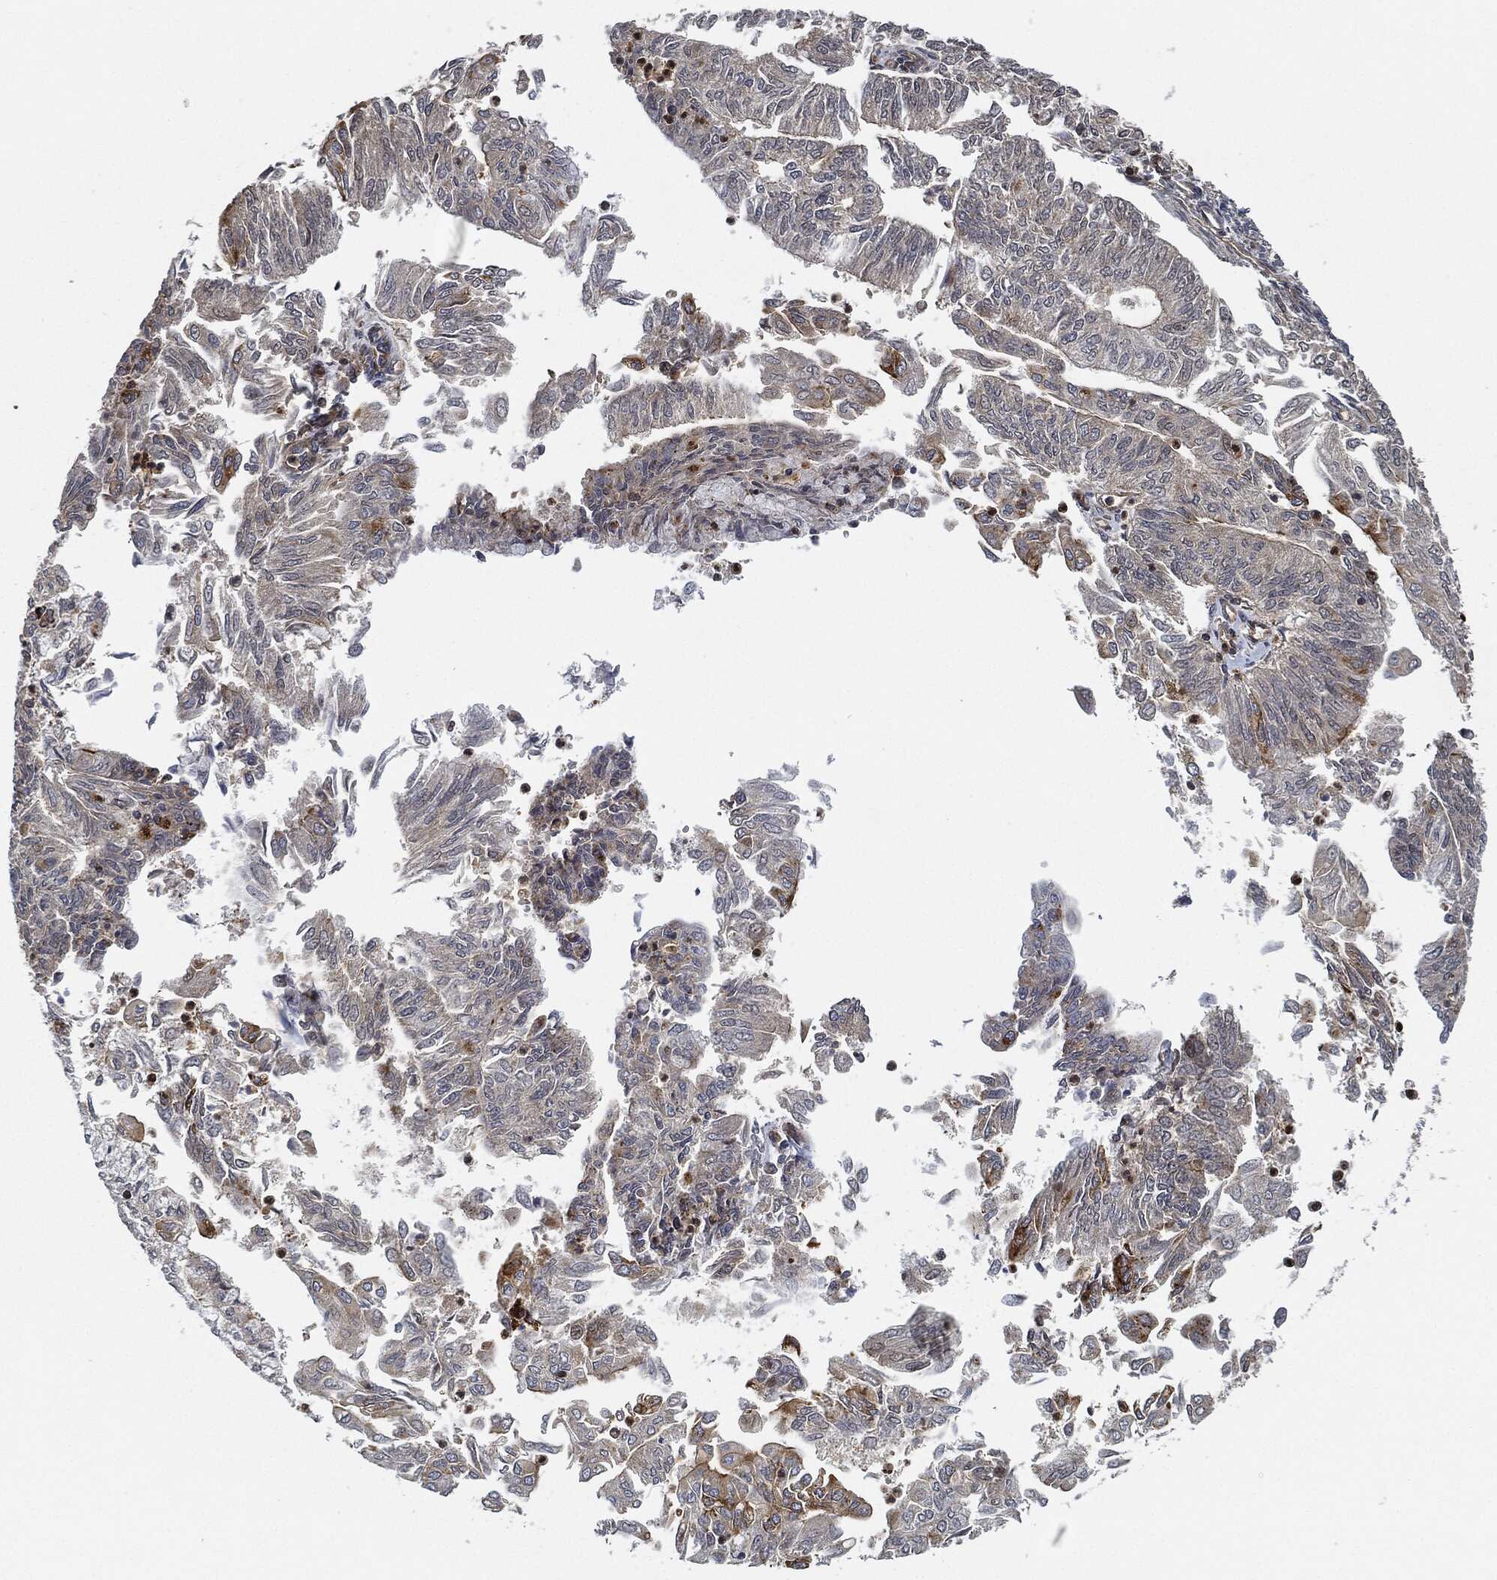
{"staining": {"intensity": "moderate", "quantity": "<25%", "location": "cytoplasmic/membranous"}, "tissue": "endometrial cancer", "cell_type": "Tumor cells", "image_type": "cancer", "snomed": [{"axis": "morphology", "description": "Adenocarcinoma, NOS"}, {"axis": "topography", "description": "Endometrium"}], "caption": "Moderate cytoplasmic/membranous staining for a protein is identified in about <25% of tumor cells of endometrial adenocarcinoma using IHC.", "gene": "MAP3K3", "patient": {"sex": "female", "age": 59}}